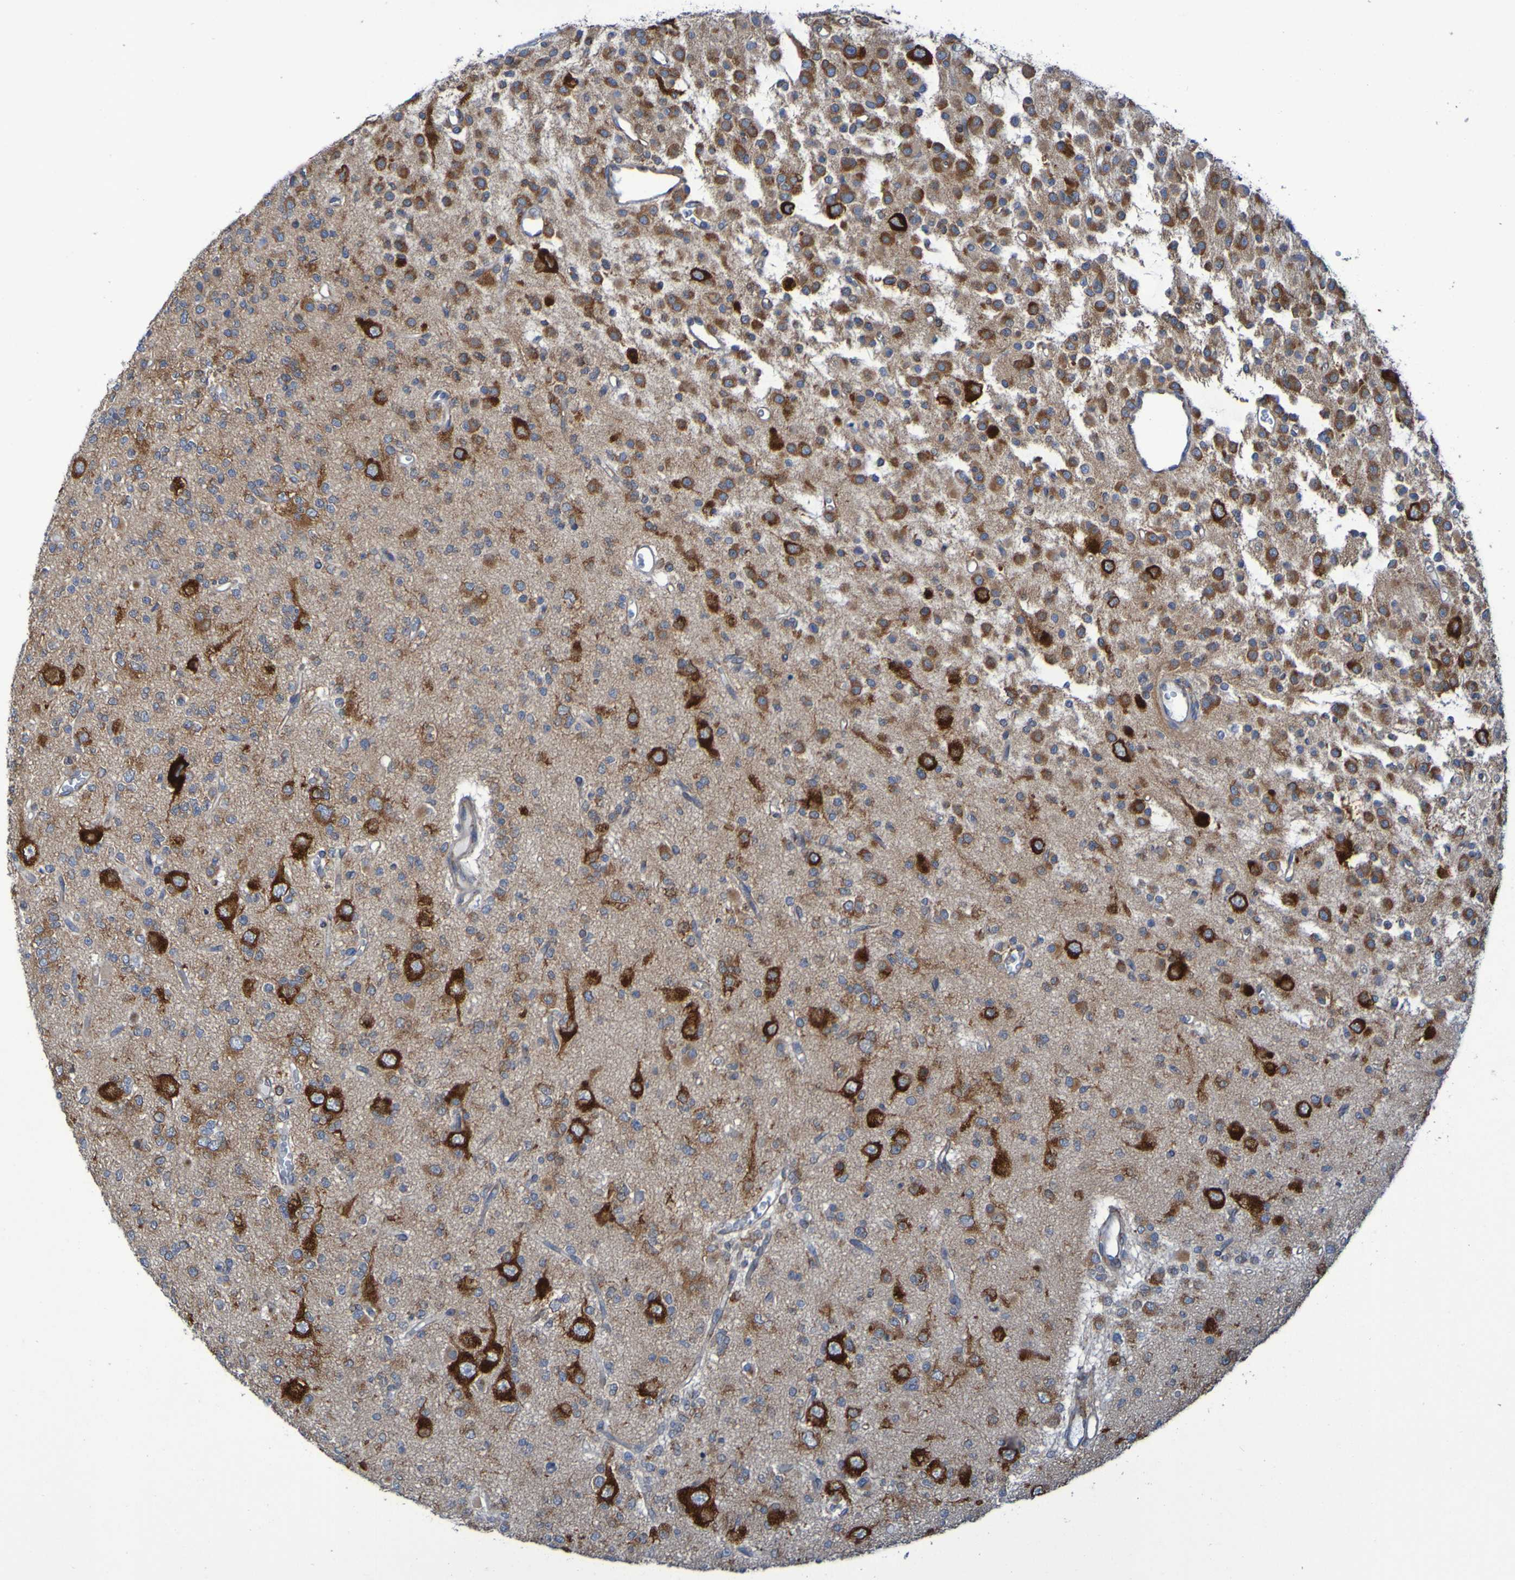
{"staining": {"intensity": "moderate", "quantity": ">75%", "location": "cytoplasmic/membranous"}, "tissue": "glioma", "cell_type": "Tumor cells", "image_type": "cancer", "snomed": [{"axis": "morphology", "description": "Glioma, malignant, Low grade"}, {"axis": "topography", "description": "Brain"}], "caption": "Low-grade glioma (malignant) stained with IHC shows moderate cytoplasmic/membranous staining in approximately >75% of tumor cells.", "gene": "FKBP3", "patient": {"sex": "male", "age": 38}}